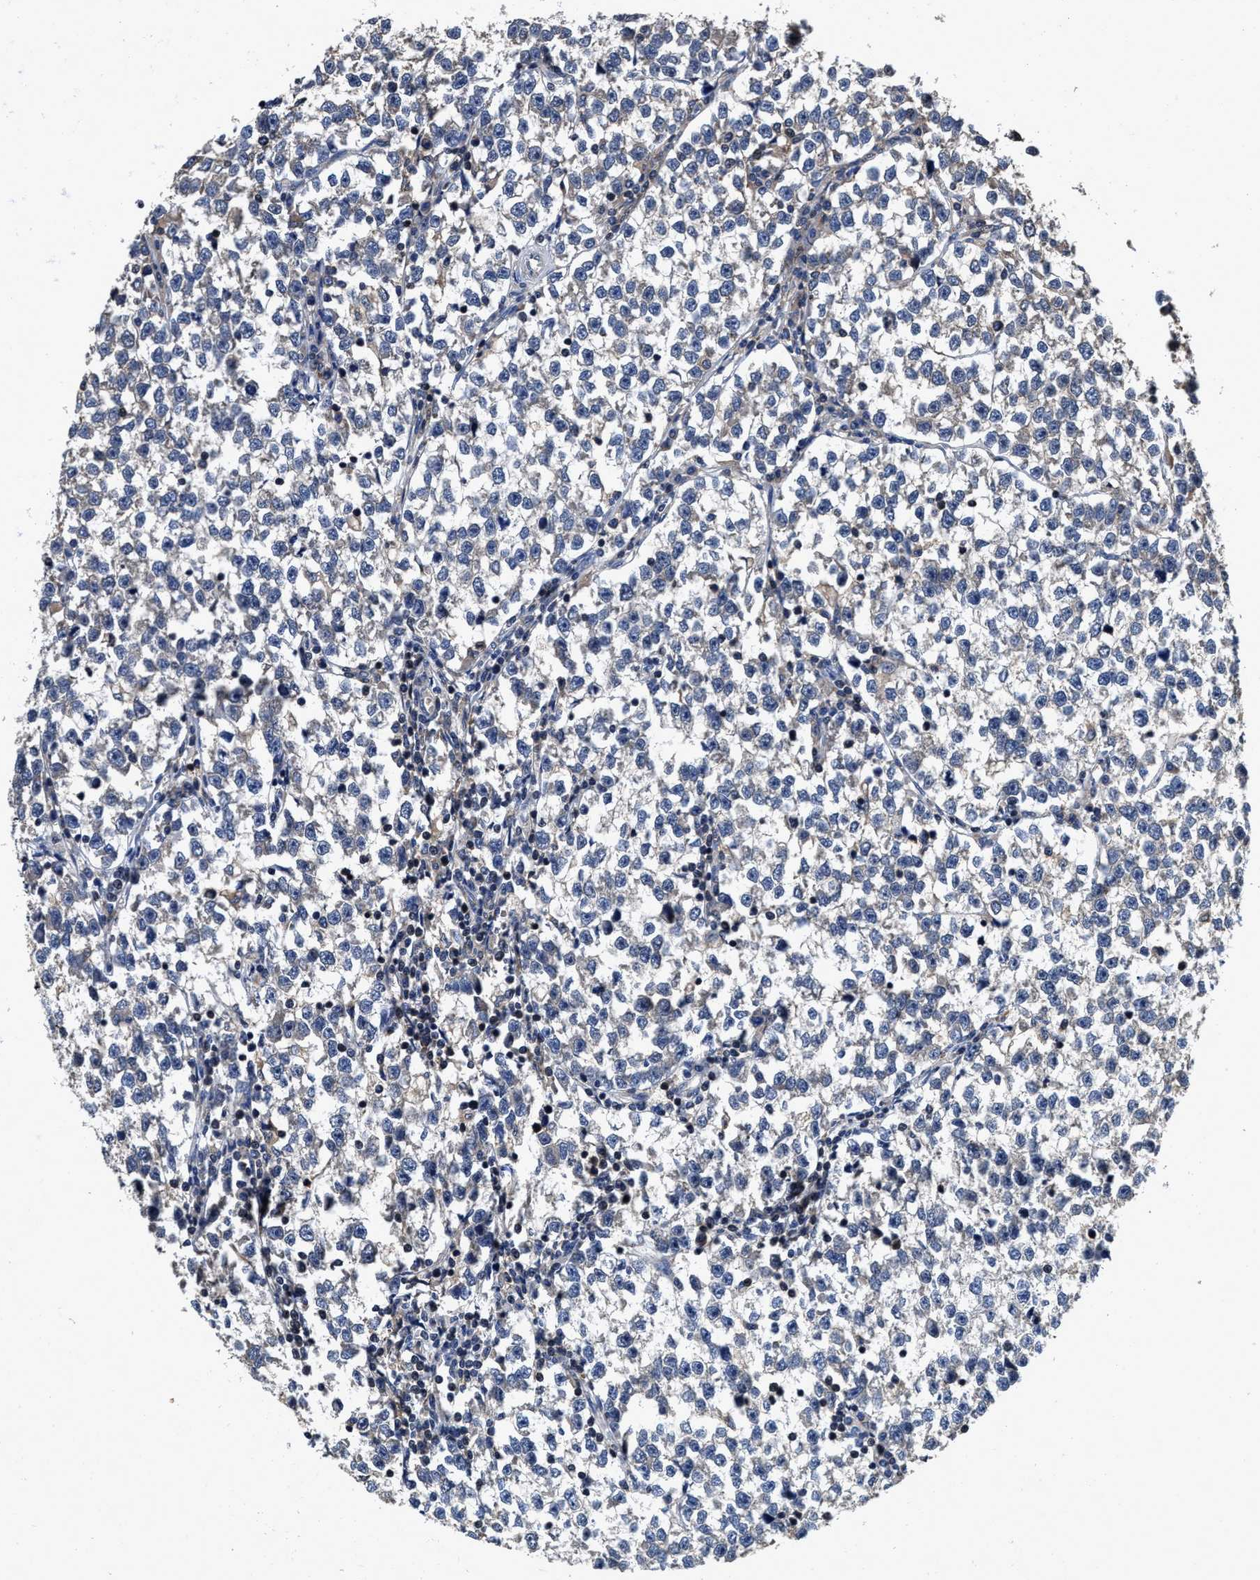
{"staining": {"intensity": "negative", "quantity": "none", "location": "none"}, "tissue": "testis cancer", "cell_type": "Tumor cells", "image_type": "cancer", "snomed": [{"axis": "morphology", "description": "Normal tissue, NOS"}, {"axis": "morphology", "description": "Seminoma, NOS"}, {"axis": "topography", "description": "Testis"}], "caption": "High magnification brightfield microscopy of seminoma (testis) stained with DAB (3,3'-diaminobenzidine) (brown) and counterstained with hematoxylin (blue): tumor cells show no significant expression. Nuclei are stained in blue.", "gene": "RGS10", "patient": {"sex": "male", "age": 43}}